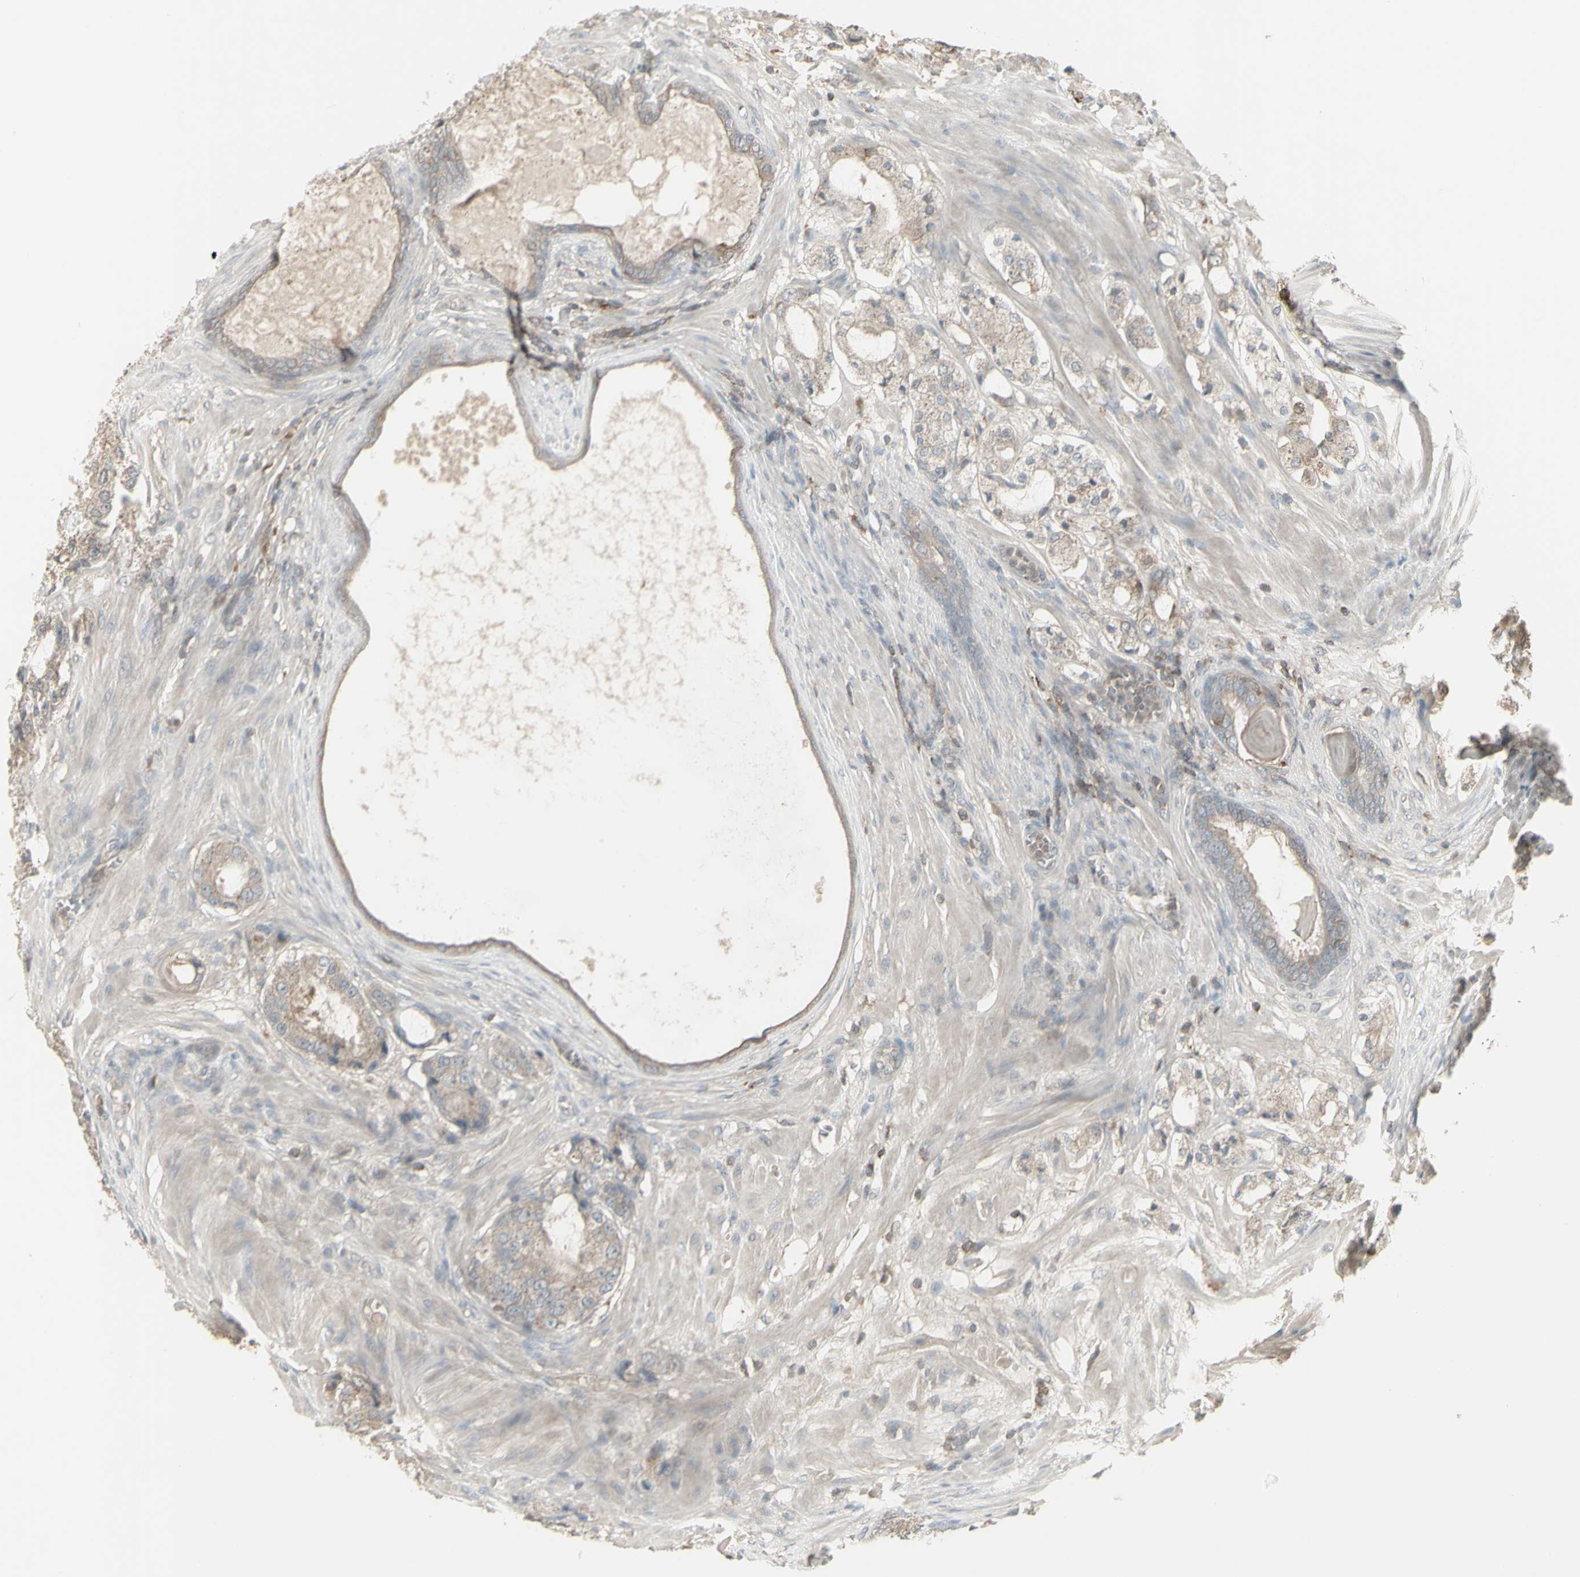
{"staining": {"intensity": "negative", "quantity": "none", "location": "none"}, "tissue": "prostate cancer", "cell_type": "Tumor cells", "image_type": "cancer", "snomed": [{"axis": "morphology", "description": "Adenocarcinoma, High grade"}, {"axis": "topography", "description": "Prostate"}], "caption": "IHC image of neoplastic tissue: human adenocarcinoma (high-grade) (prostate) stained with DAB (3,3'-diaminobenzidine) reveals no significant protein positivity in tumor cells. Brightfield microscopy of immunohistochemistry stained with DAB (3,3'-diaminobenzidine) (brown) and hematoxylin (blue), captured at high magnification.", "gene": "CSK", "patient": {"sex": "male", "age": 65}}